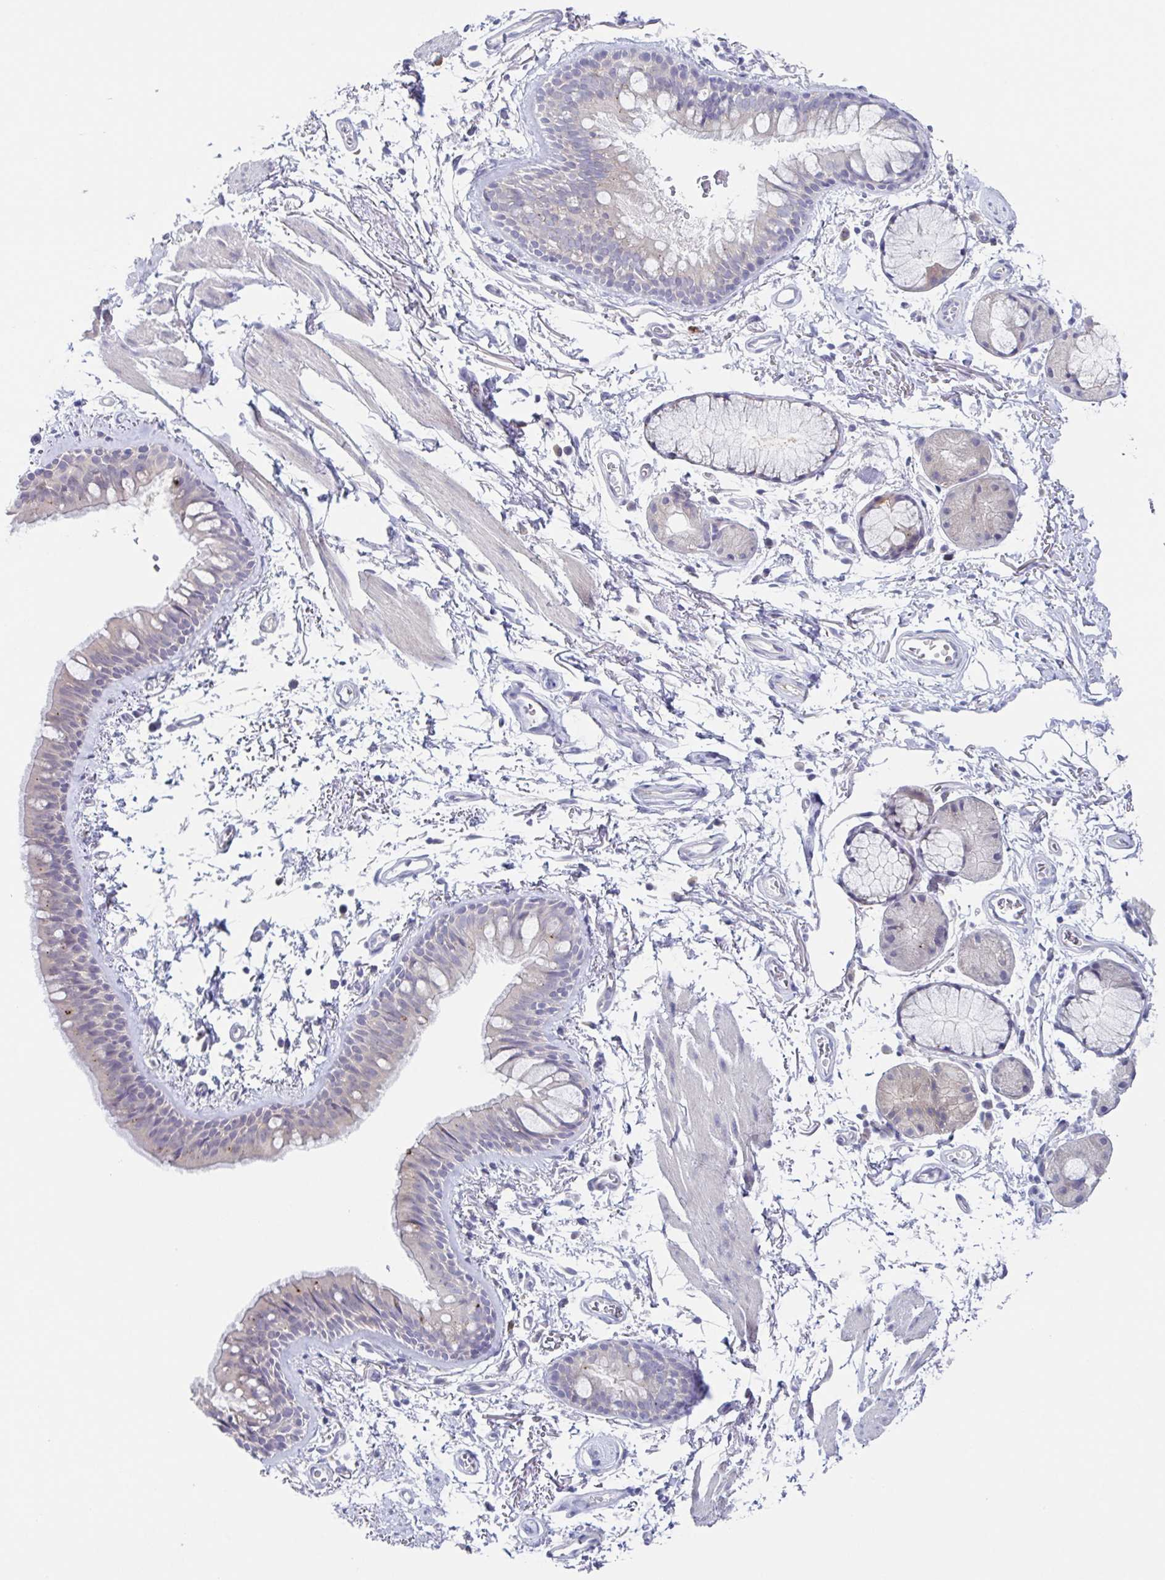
{"staining": {"intensity": "negative", "quantity": "none", "location": "none"}, "tissue": "bronchus", "cell_type": "Respiratory epithelial cells", "image_type": "normal", "snomed": [{"axis": "morphology", "description": "Normal tissue, NOS"}, {"axis": "topography", "description": "Cartilage tissue"}, {"axis": "topography", "description": "Bronchus"}], "caption": "An immunohistochemistry (IHC) photomicrograph of unremarkable bronchus is shown. There is no staining in respiratory epithelial cells of bronchus. (DAB (3,3'-diaminobenzidine) IHC, high magnification).", "gene": "HTR2A", "patient": {"sex": "female", "age": 79}}